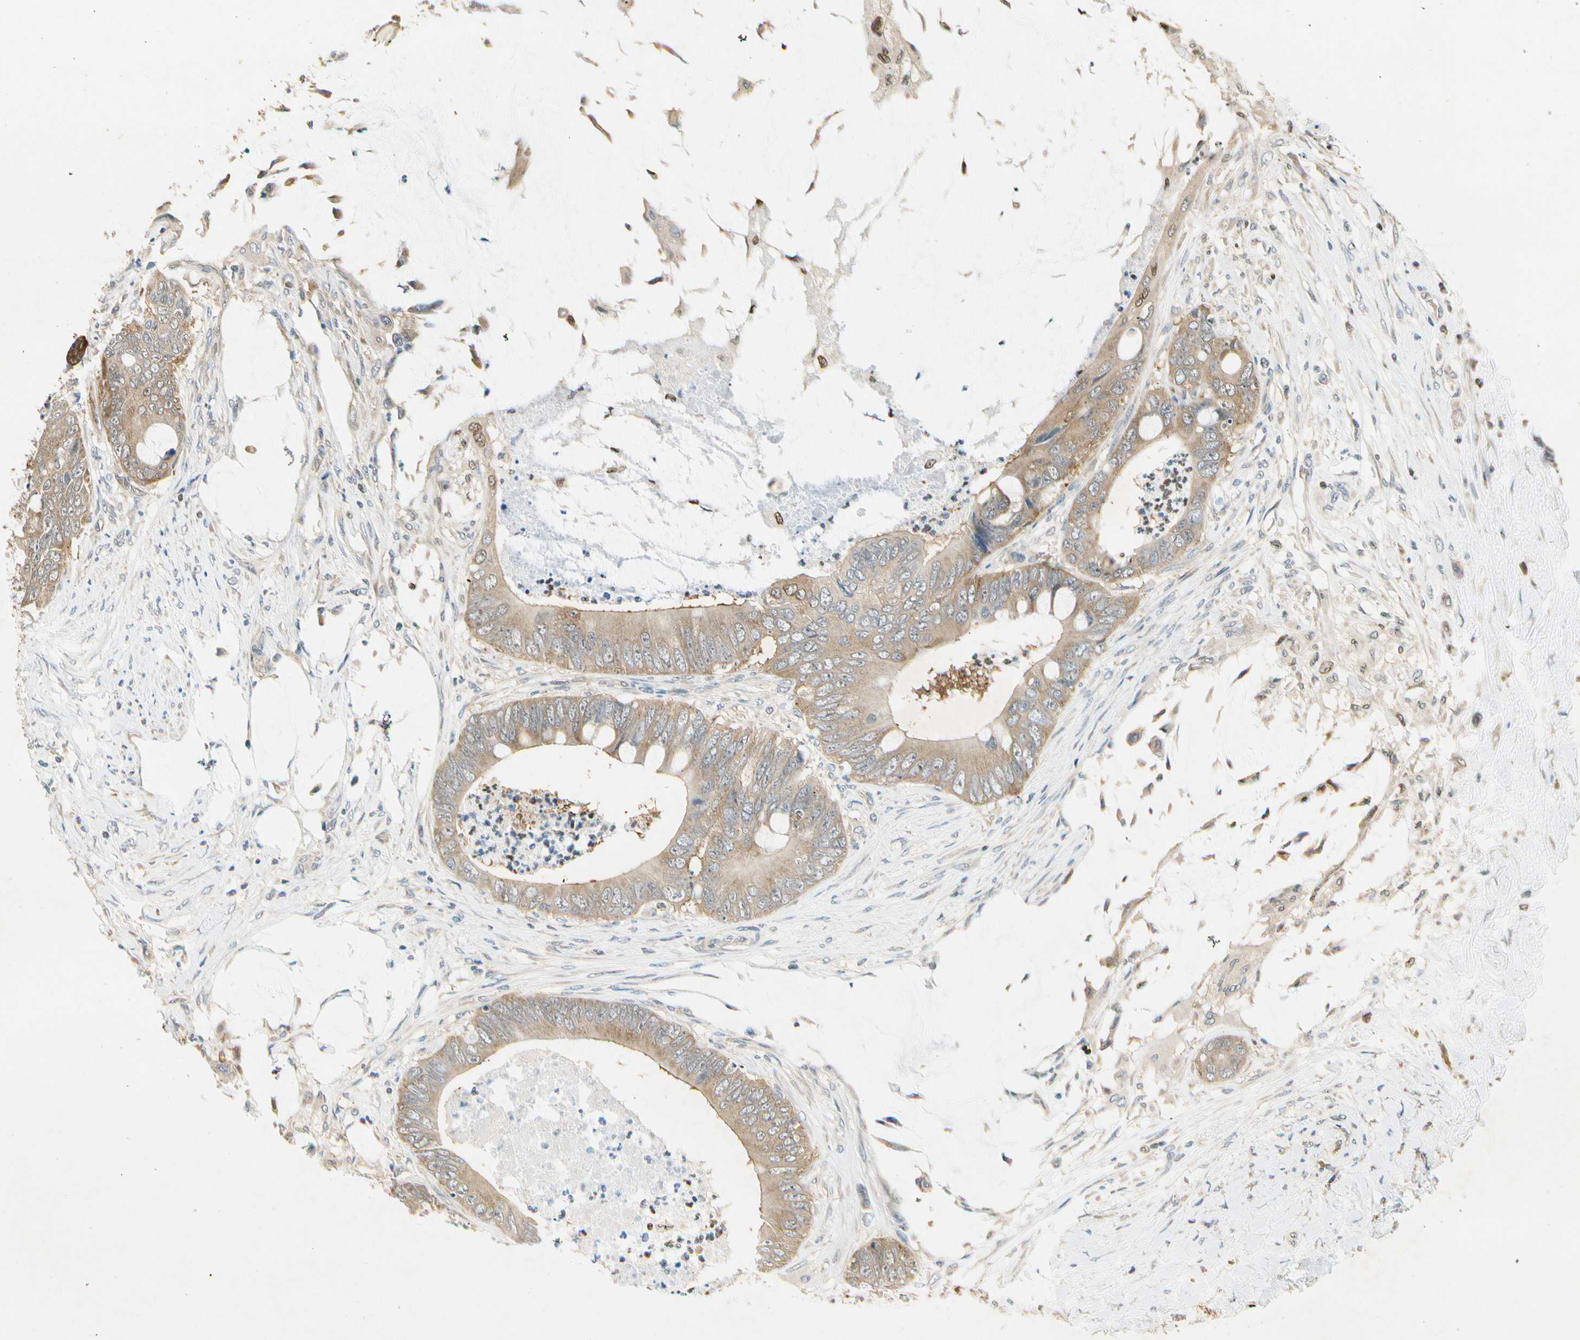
{"staining": {"intensity": "weak", "quantity": ">75%", "location": "cytoplasmic/membranous"}, "tissue": "colorectal cancer", "cell_type": "Tumor cells", "image_type": "cancer", "snomed": [{"axis": "morphology", "description": "Adenocarcinoma, NOS"}, {"axis": "topography", "description": "Rectum"}], "caption": "Colorectal cancer (adenocarcinoma) was stained to show a protein in brown. There is low levels of weak cytoplasmic/membranous expression in about >75% of tumor cells.", "gene": "EIF1AX", "patient": {"sex": "female", "age": 77}}